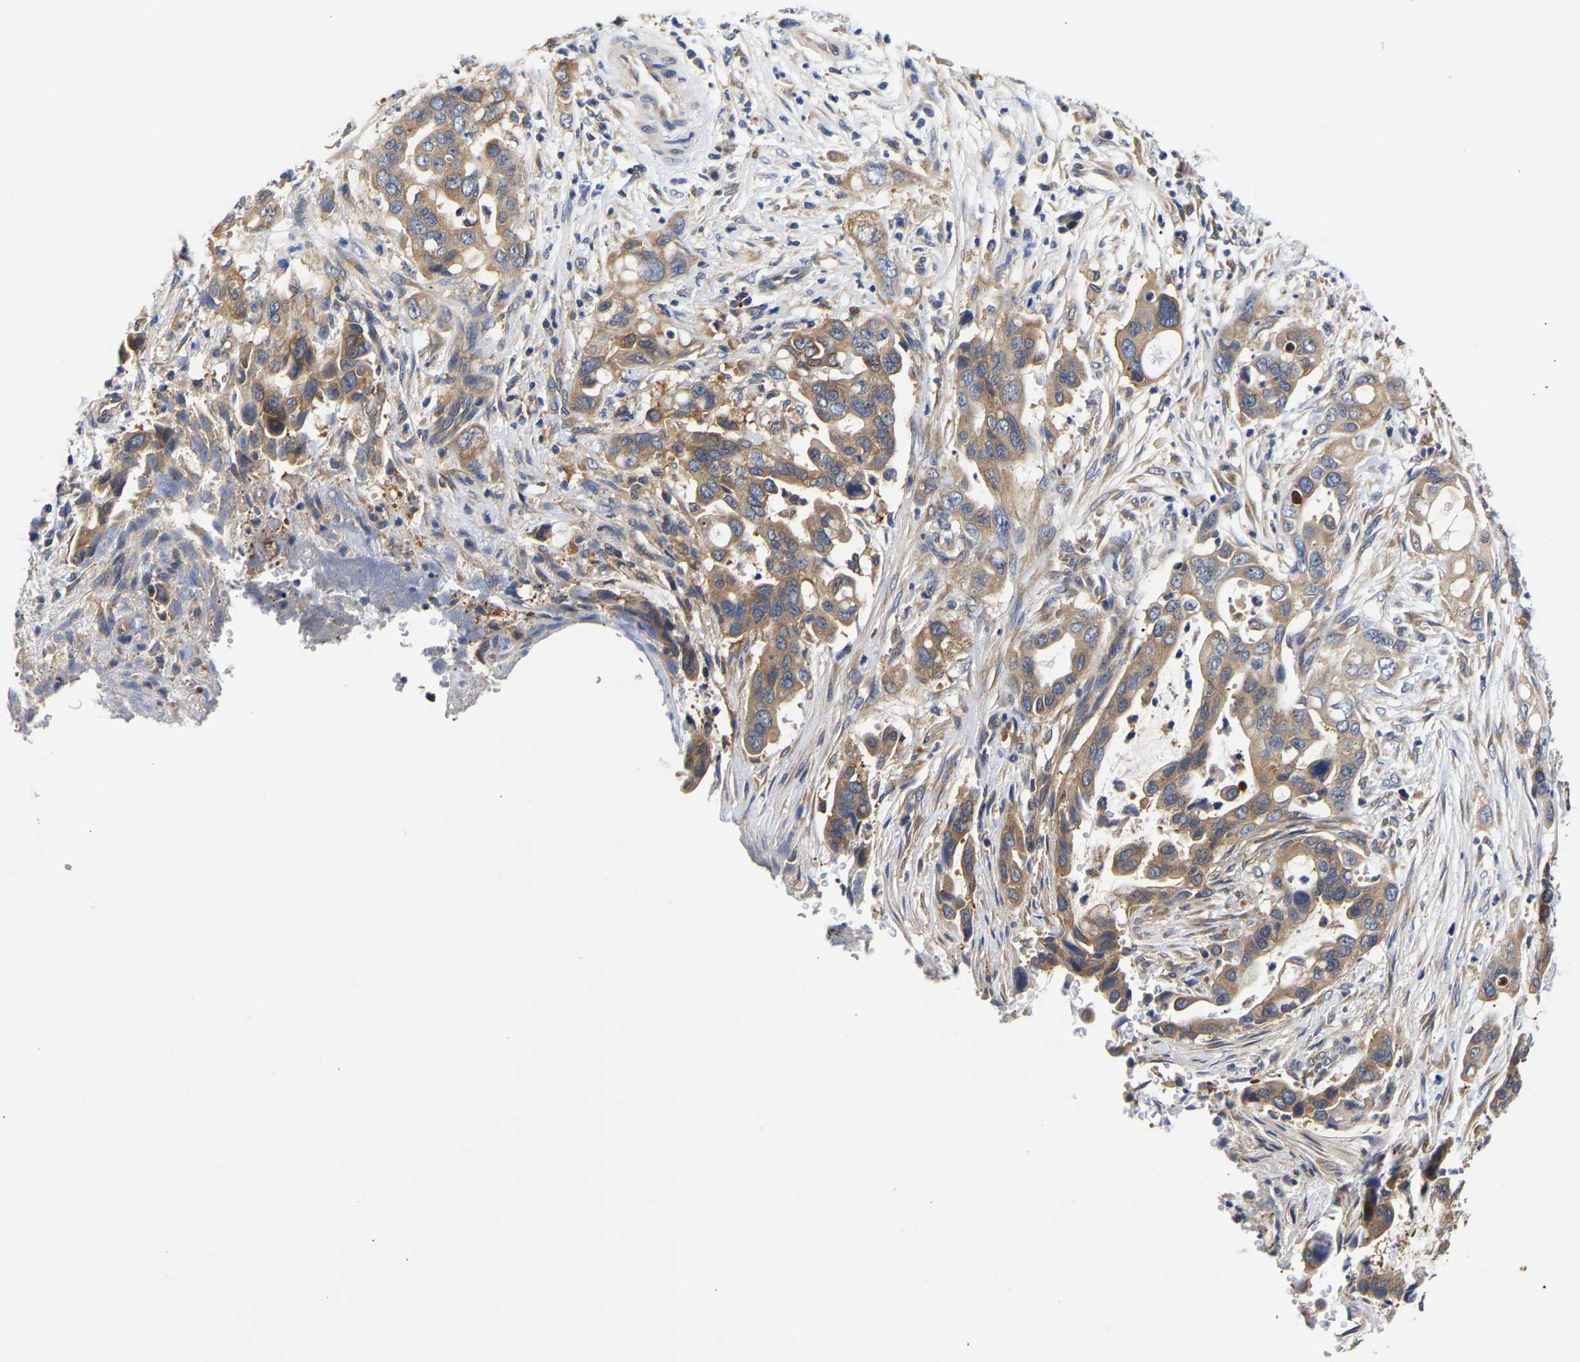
{"staining": {"intensity": "moderate", "quantity": ">75%", "location": "cytoplasmic/membranous"}, "tissue": "pancreatic cancer", "cell_type": "Tumor cells", "image_type": "cancer", "snomed": [{"axis": "morphology", "description": "Adenocarcinoma, NOS"}, {"axis": "topography", "description": "Pancreas"}], "caption": "Pancreatic cancer was stained to show a protein in brown. There is medium levels of moderate cytoplasmic/membranous staining in about >75% of tumor cells. (Brightfield microscopy of DAB IHC at high magnification).", "gene": "CCDC6", "patient": {"sex": "female", "age": 70}}